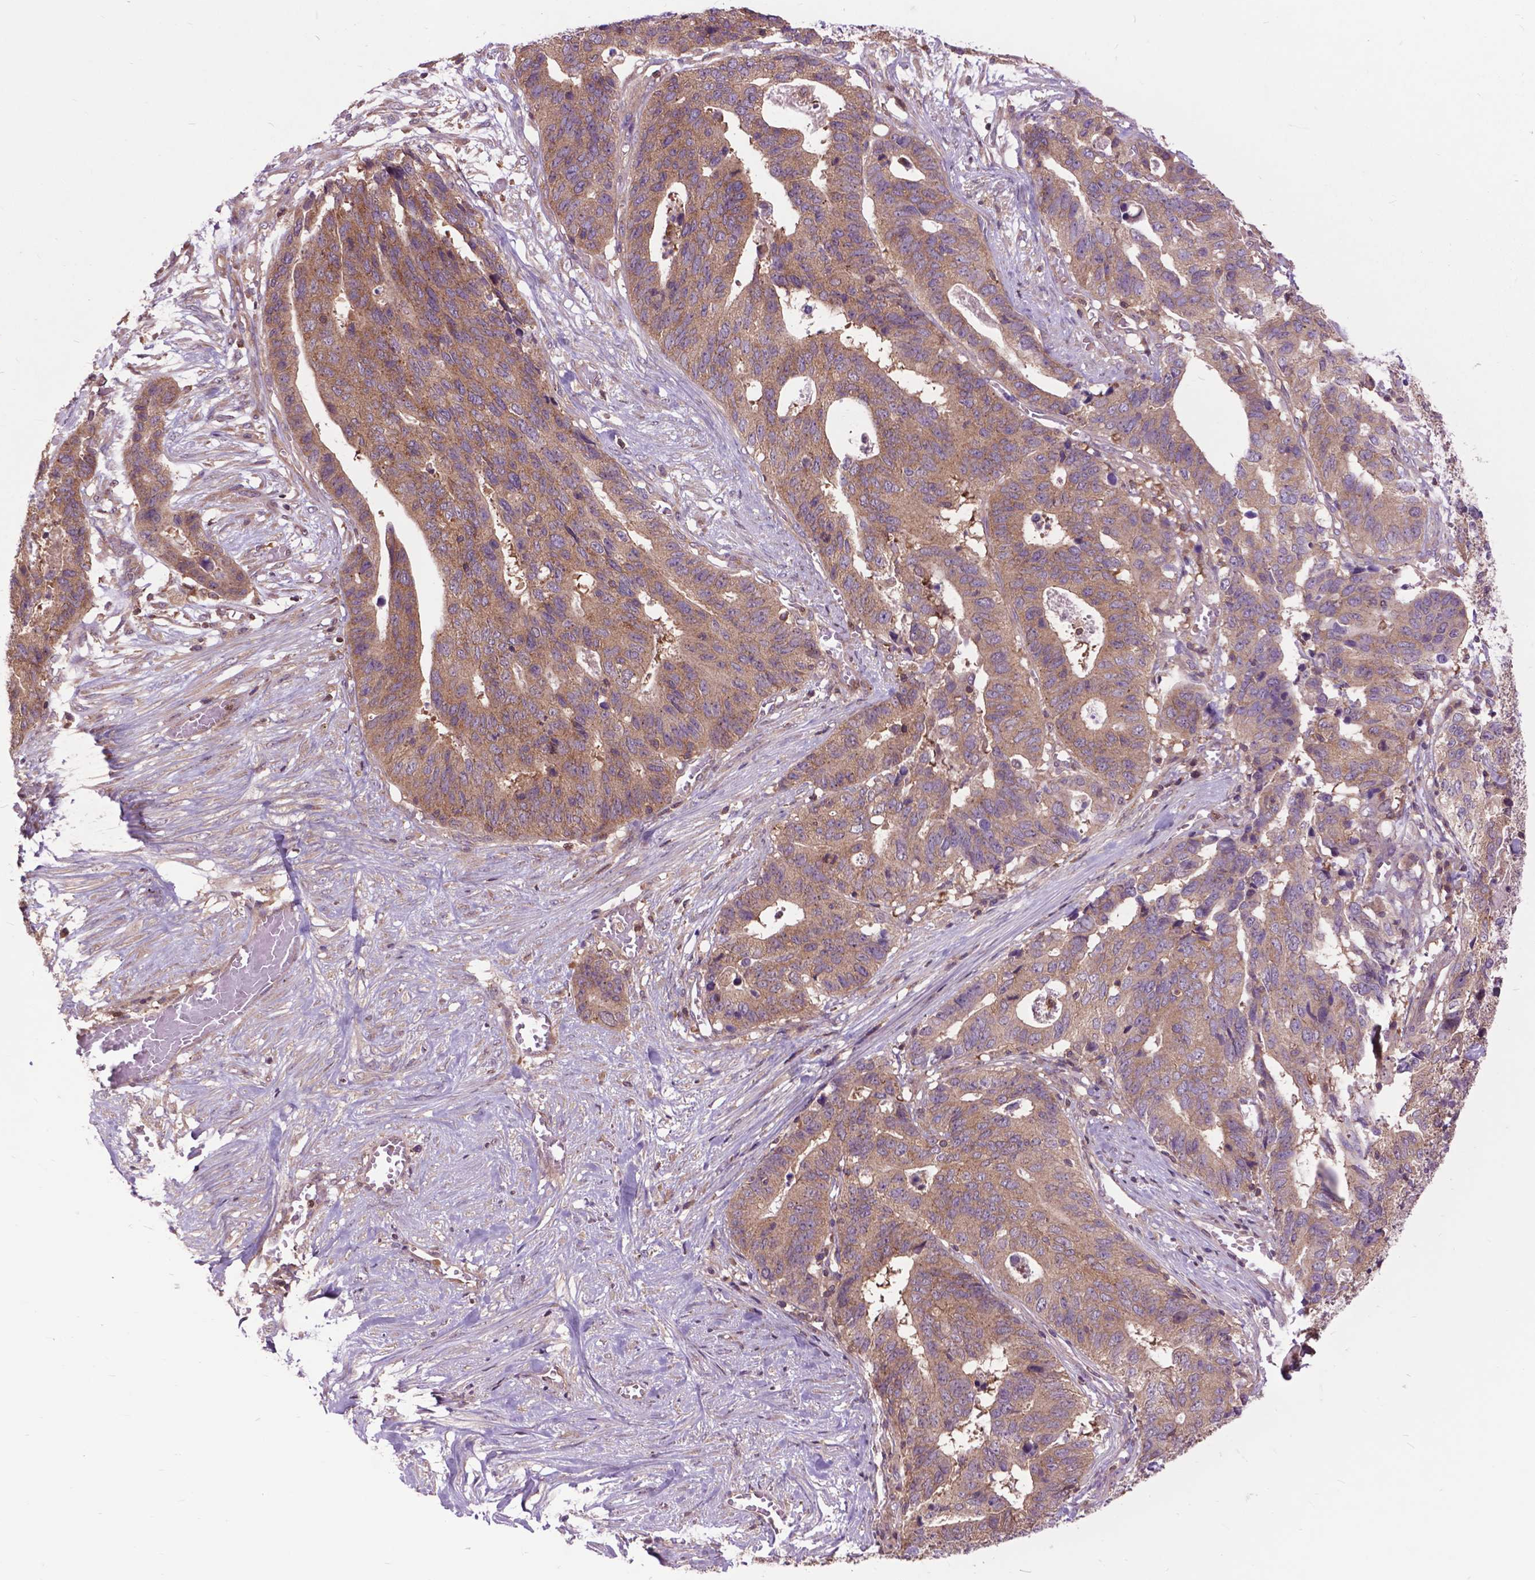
{"staining": {"intensity": "moderate", "quantity": ">75%", "location": "cytoplasmic/membranous"}, "tissue": "stomach cancer", "cell_type": "Tumor cells", "image_type": "cancer", "snomed": [{"axis": "morphology", "description": "Adenocarcinoma, NOS"}, {"axis": "topography", "description": "Stomach, upper"}], "caption": "Immunohistochemistry micrograph of neoplastic tissue: stomach adenocarcinoma stained using immunohistochemistry (IHC) reveals medium levels of moderate protein expression localized specifically in the cytoplasmic/membranous of tumor cells, appearing as a cytoplasmic/membranous brown color.", "gene": "ARAF", "patient": {"sex": "female", "age": 67}}